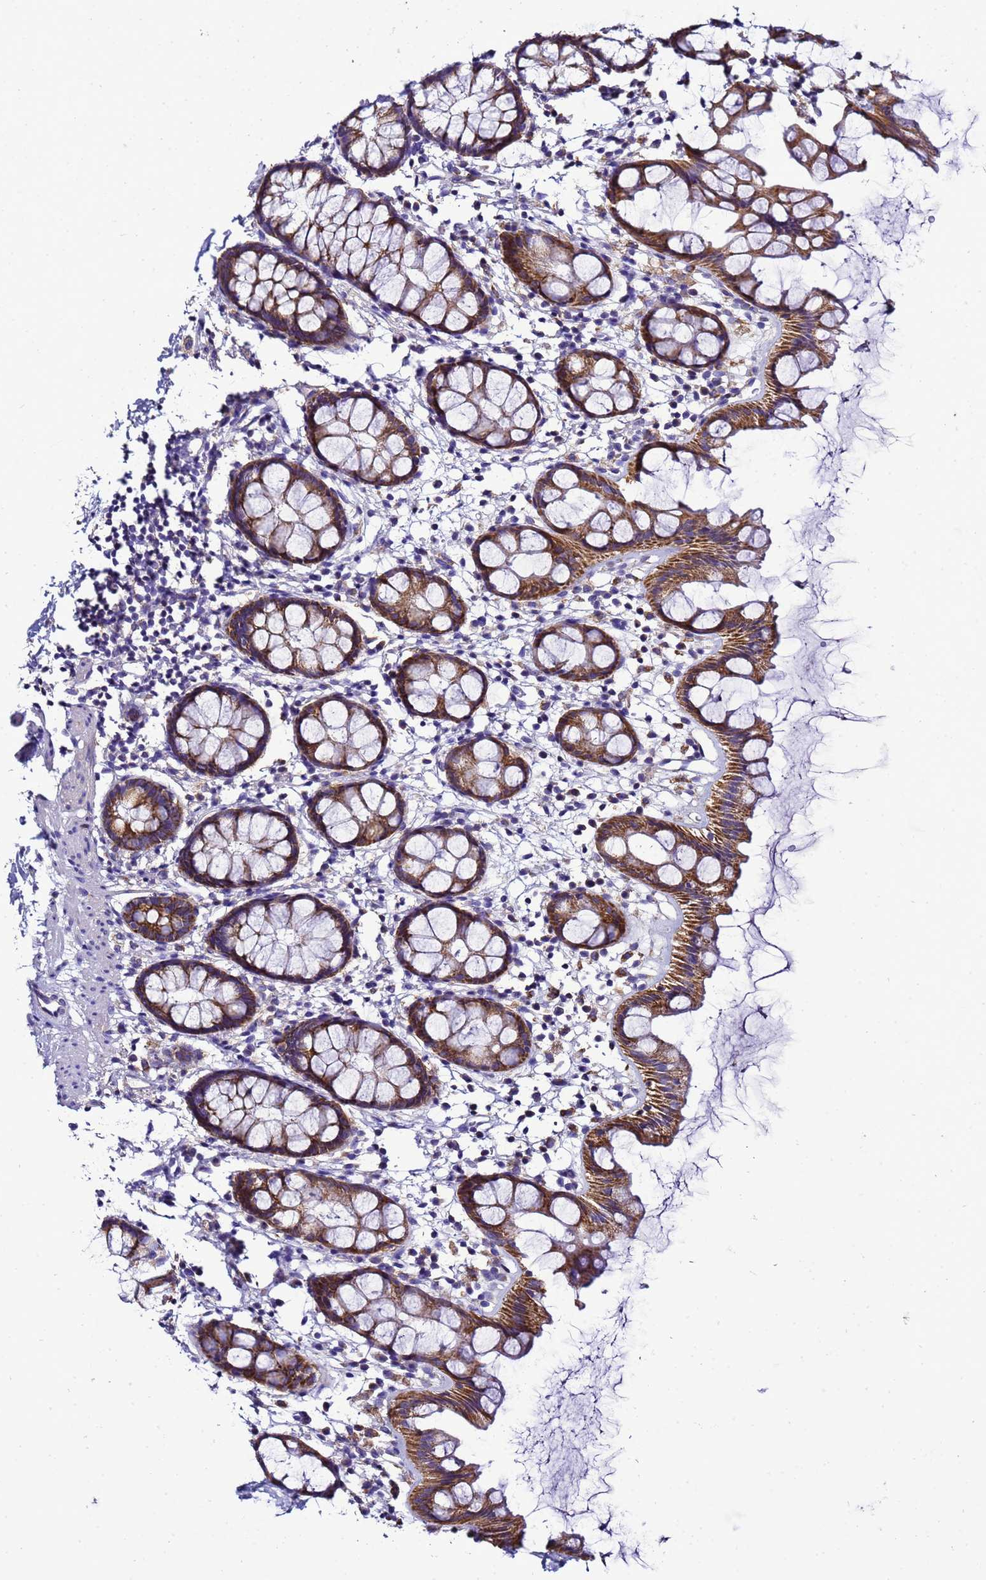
{"staining": {"intensity": "strong", "quantity": ">75%", "location": "cytoplasmic/membranous"}, "tissue": "rectum", "cell_type": "Glandular cells", "image_type": "normal", "snomed": [{"axis": "morphology", "description": "Normal tissue, NOS"}, {"axis": "topography", "description": "Rectum"}], "caption": "A high amount of strong cytoplasmic/membranous expression is appreciated in approximately >75% of glandular cells in normal rectum.", "gene": "HIGD2A", "patient": {"sex": "female", "age": 65}}